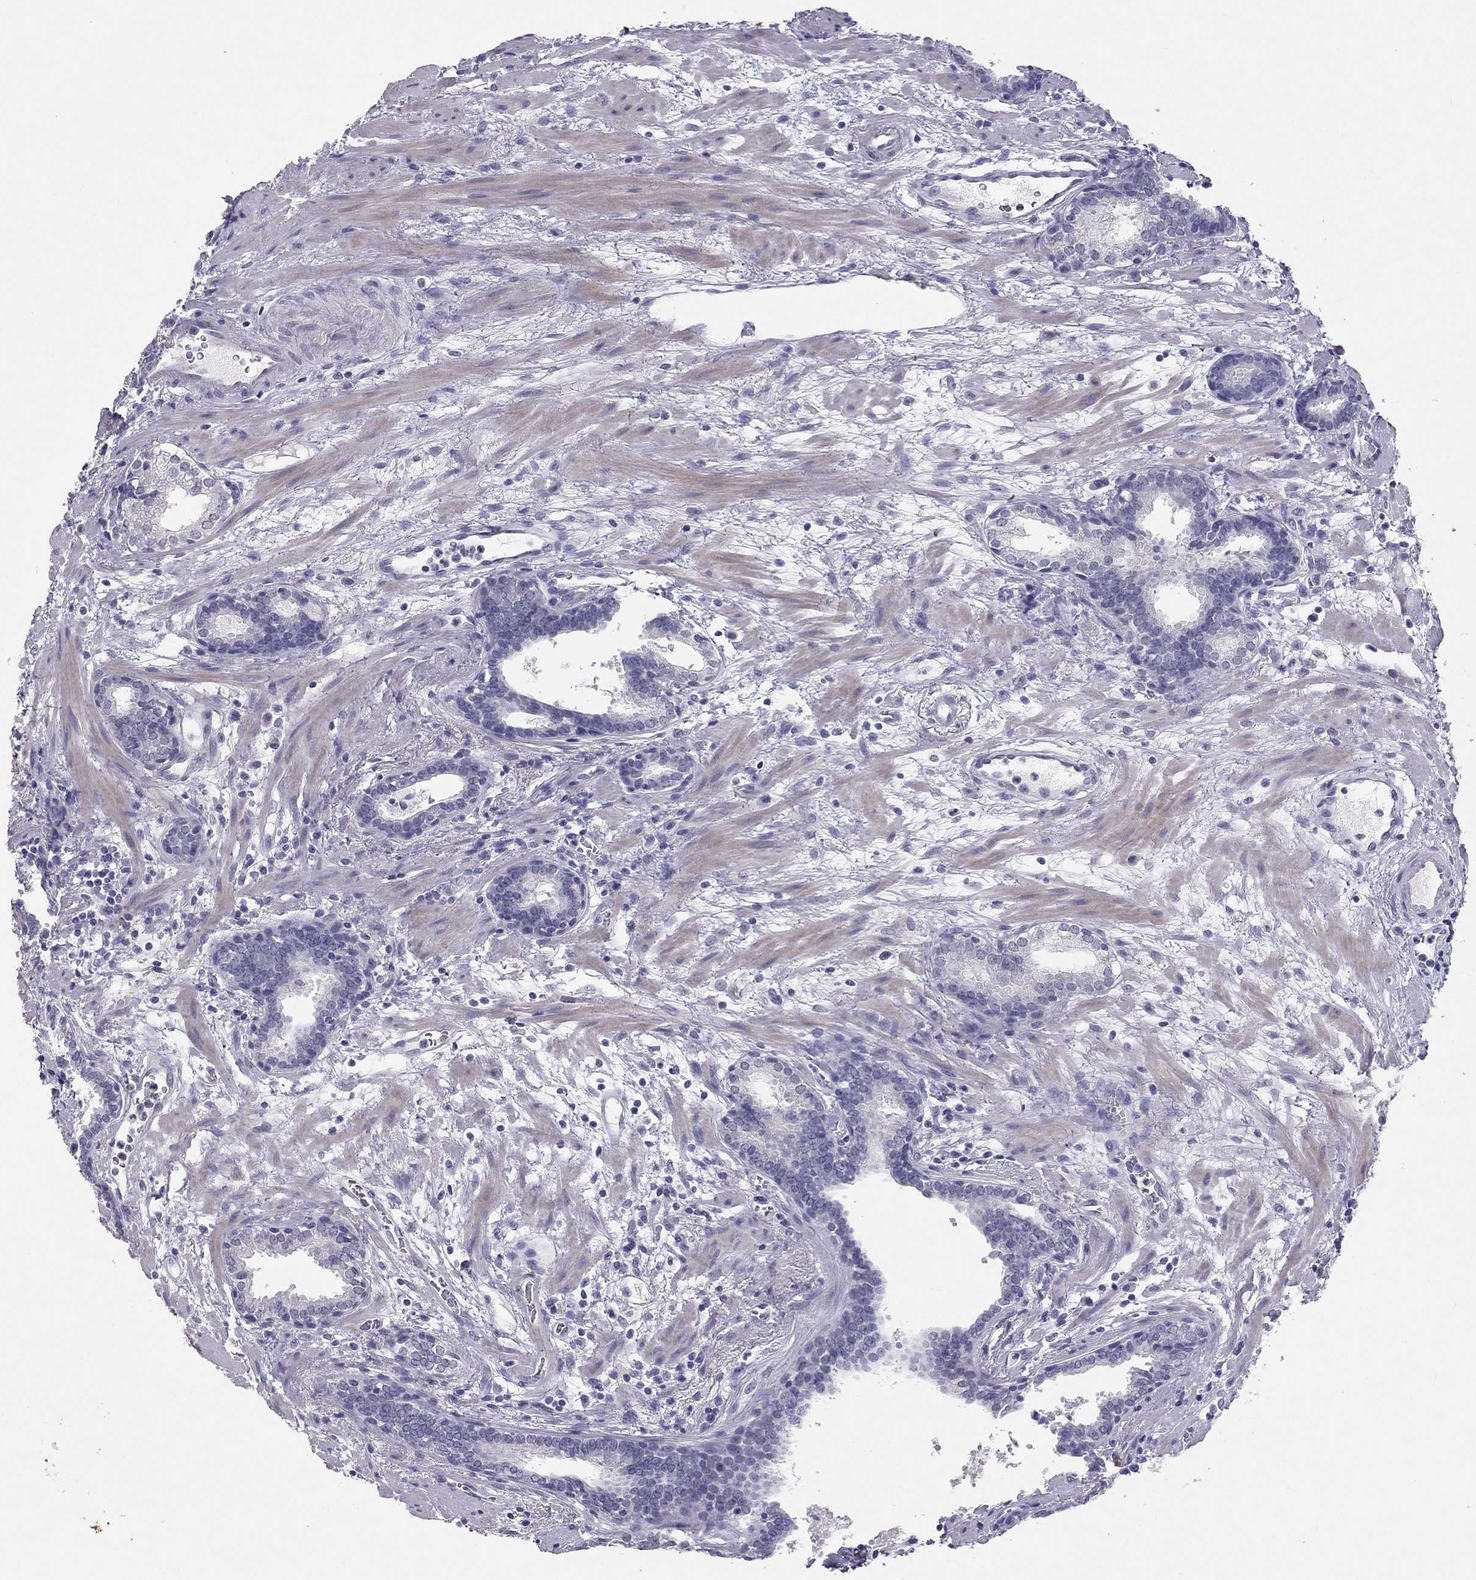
{"staining": {"intensity": "negative", "quantity": "none", "location": "none"}, "tissue": "prostate cancer", "cell_type": "Tumor cells", "image_type": "cancer", "snomed": [{"axis": "morphology", "description": "Adenocarcinoma, NOS"}, {"axis": "topography", "description": "Prostate"}], "caption": "Image shows no significant protein positivity in tumor cells of prostate cancer (adenocarcinoma).", "gene": "PSMB11", "patient": {"sex": "male", "age": 66}}